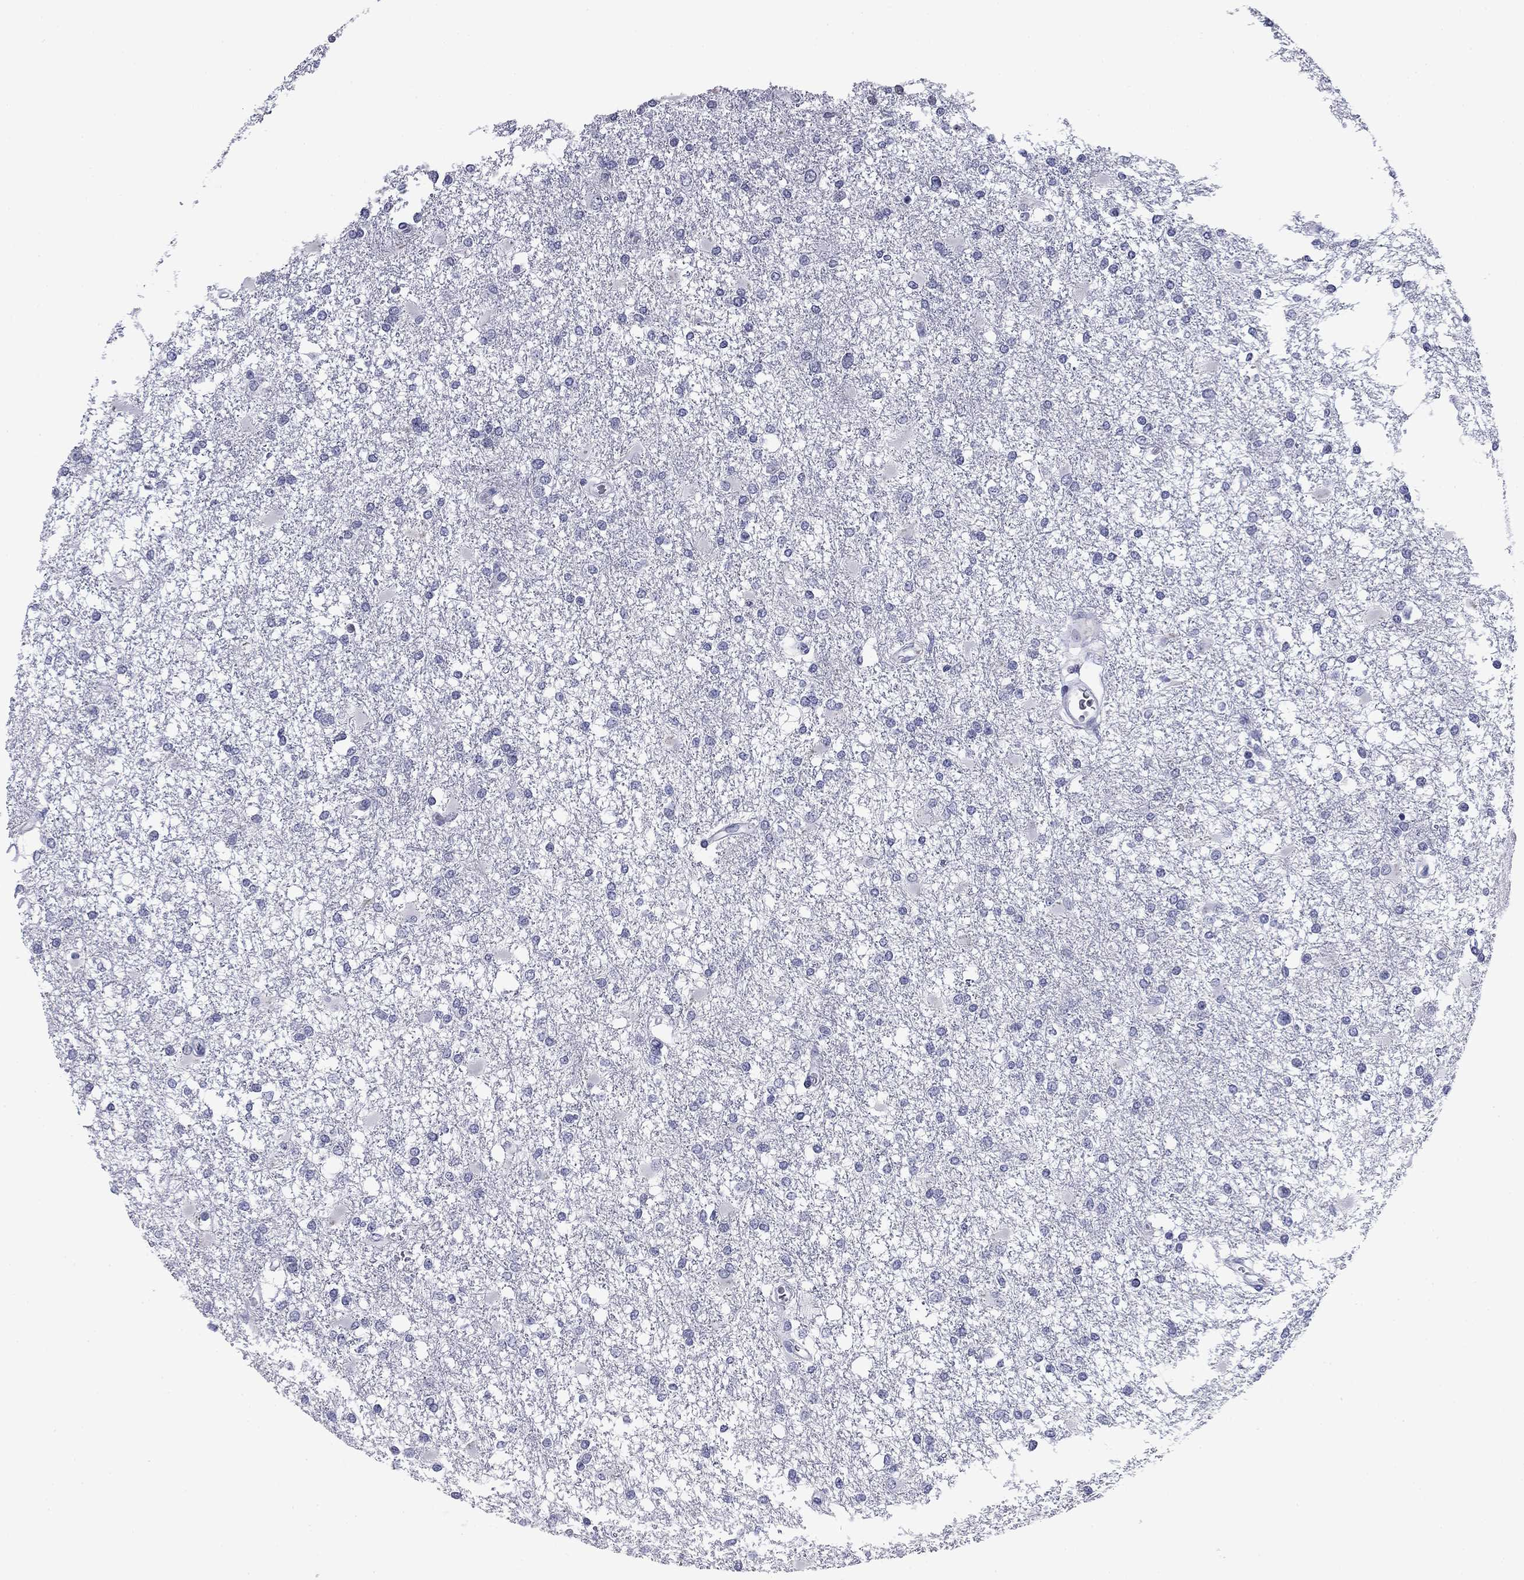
{"staining": {"intensity": "negative", "quantity": "none", "location": "none"}, "tissue": "glioma", "cell_type": "Tumor cells", "image_type": "cancer", "snomed": [{"axis": "morphology", "description": "Glioma, malignant, High grade"}, {"axis": "topography", "description": "Cerebral cortex"}], "caption": "An immunohistochemistry (IHC) micrograph of glioma is shown. There is no staining in tumor cells of glioma.", "gene": "PRPH", "patient": {"sex": "male", "age": 79}}